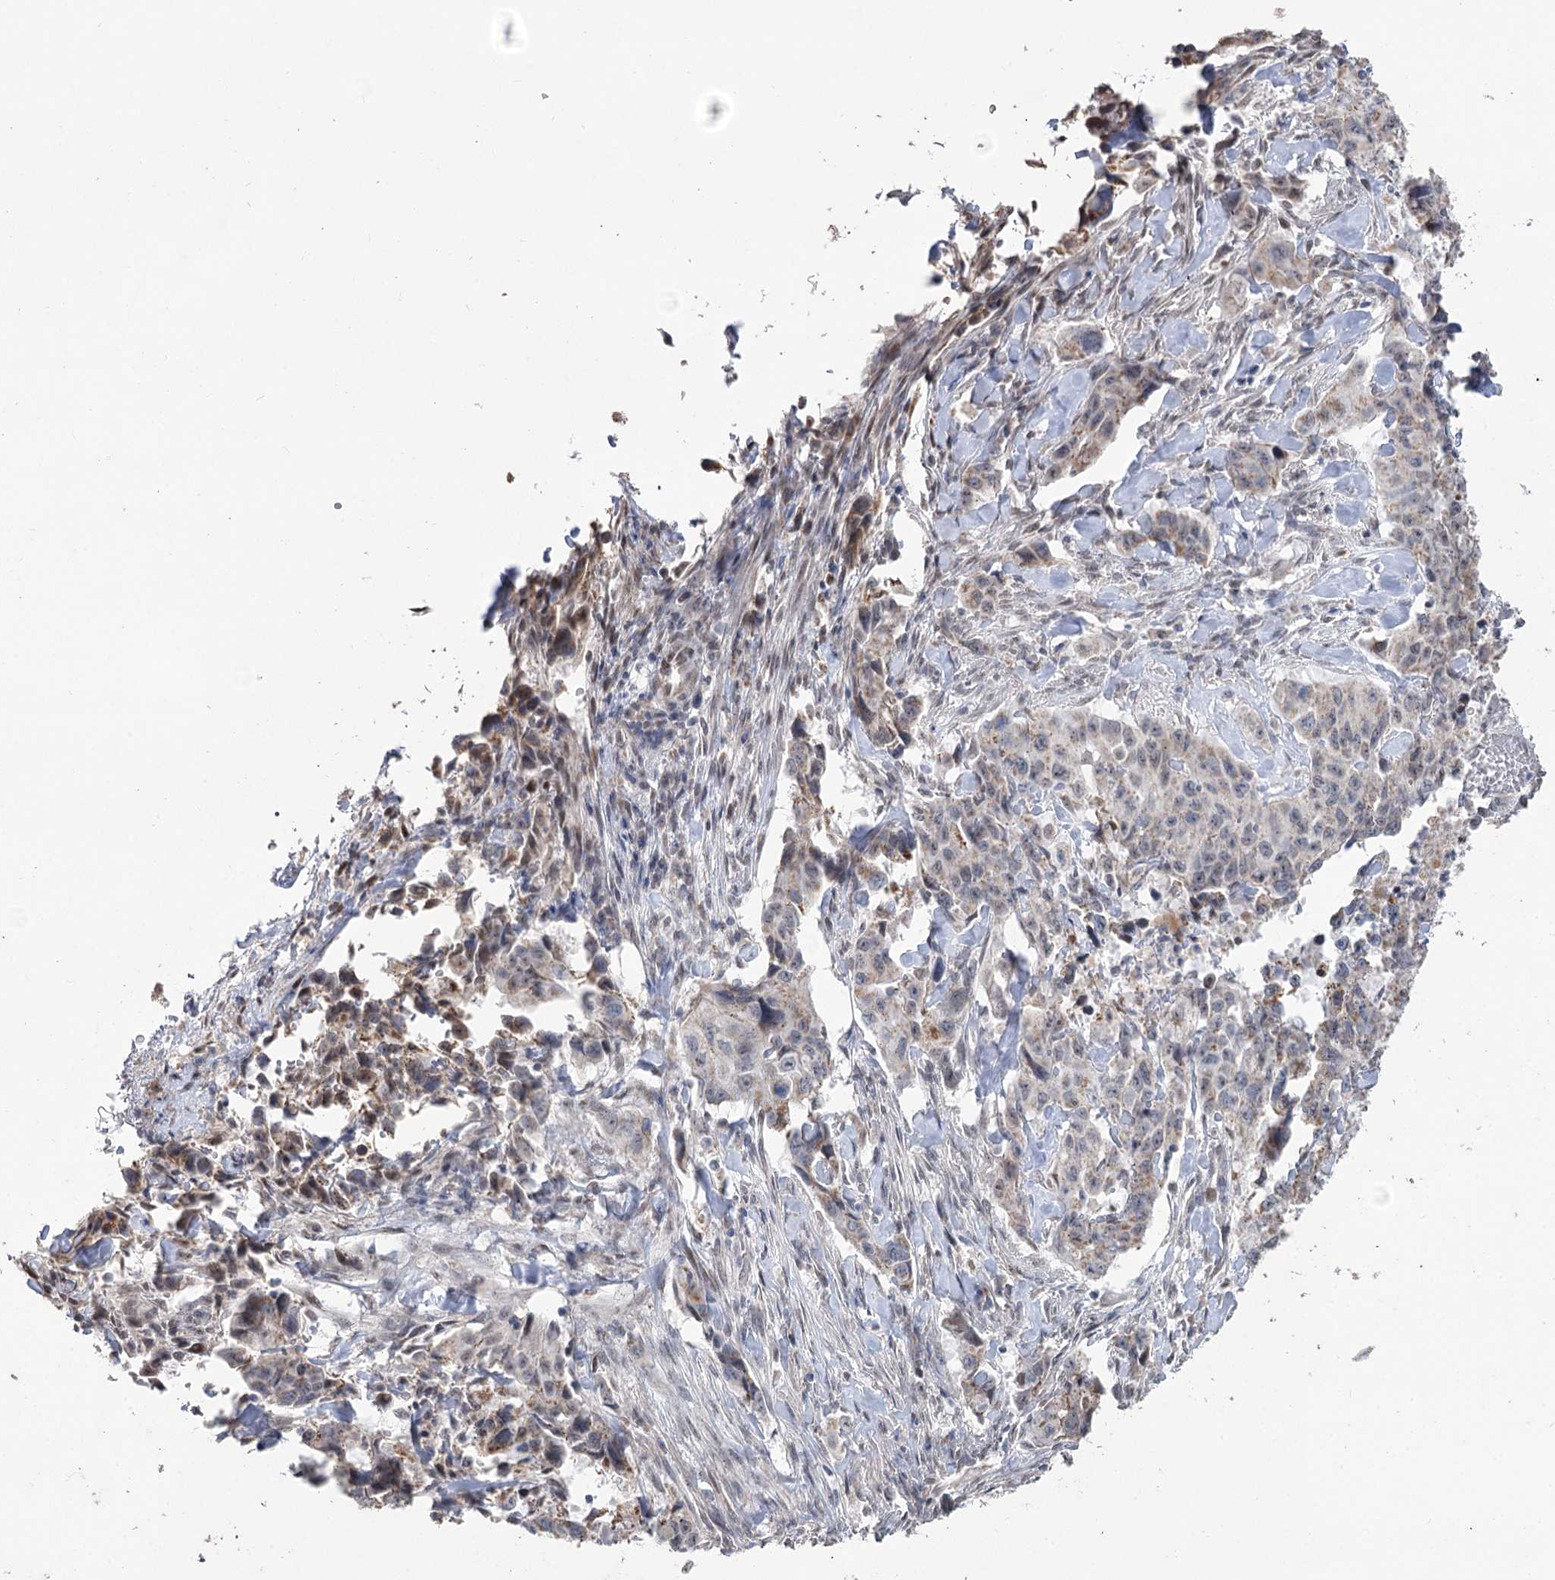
{"staining": {"intensity": "weak", "quantity": "<25%", "location": "cytoplasmic/membranous"}, "tissue": "lung cancer", "cell_type": "Tumor cells", "image_type": "cancer", "snomed": [{"axis": "morphology", "description": "Adenocarcinoma, NOS"}, {"axis": "topography", "description": "Lung"}], "caption": "This is an IHC micrograph of human lung cancer. There is no staining in tumor cells.", "gene": "RUFY4", "patient": {"sex": "female", "age": 51}}